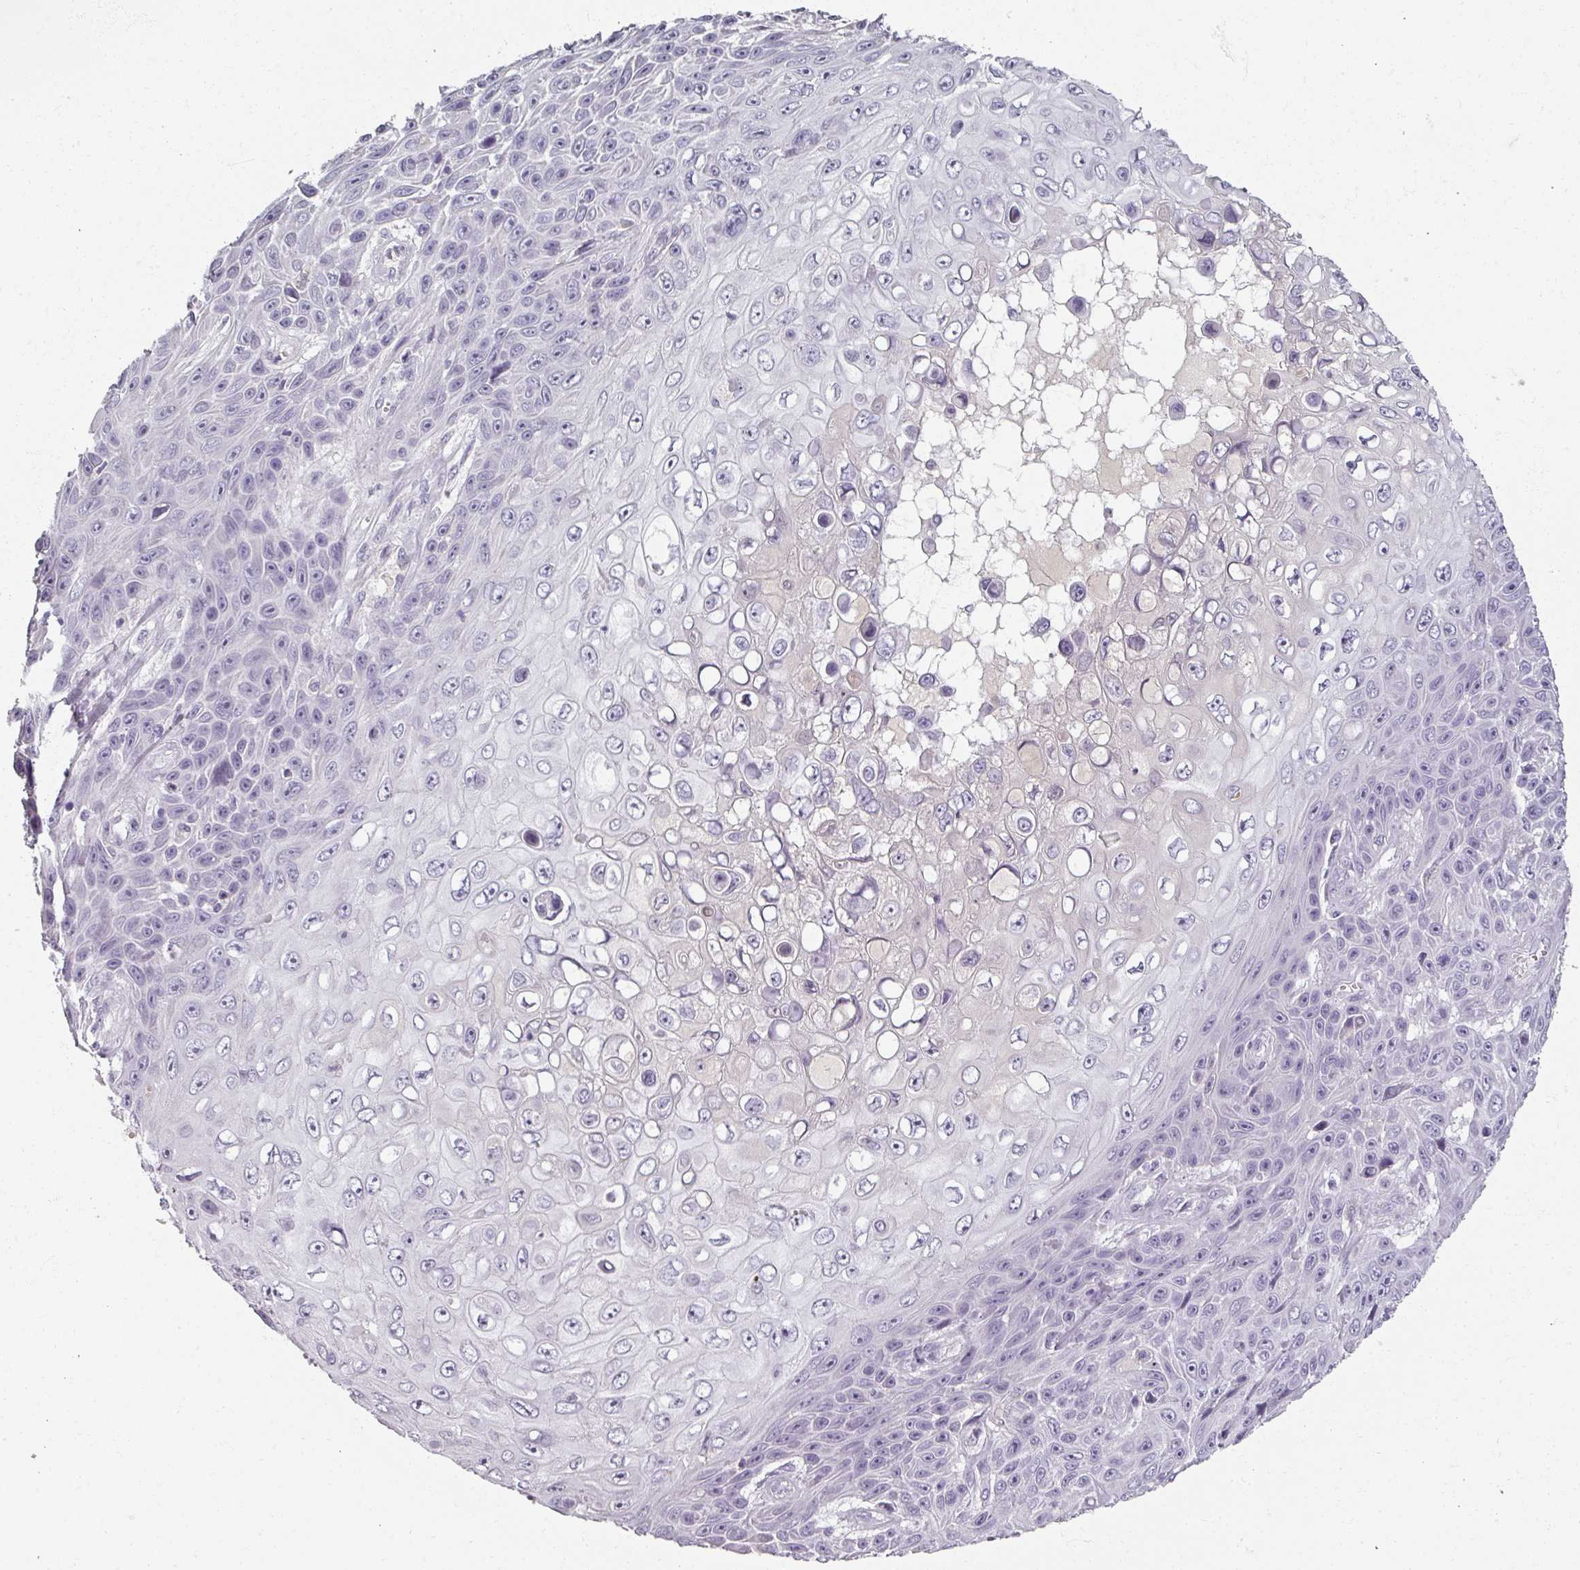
{"staining": {"intensity": "negative", "quantity": "none", "location": "none"}, "tissue": "skin cancer", "cell_type": "Tumor cells", "image_type": "cancer", "snomed": [{"axis": "morphology", "description": "Squamous cell carcinoma, NOS"}, {"axis": "topography", "description": "Skin"}], "caption": "Skin squamous cell carcinoma was stained to show a protein in brown. There is no significant positivity in tumor cells.", "gene": "REG3G", "patient": {"sex": "male", "age": 82}}